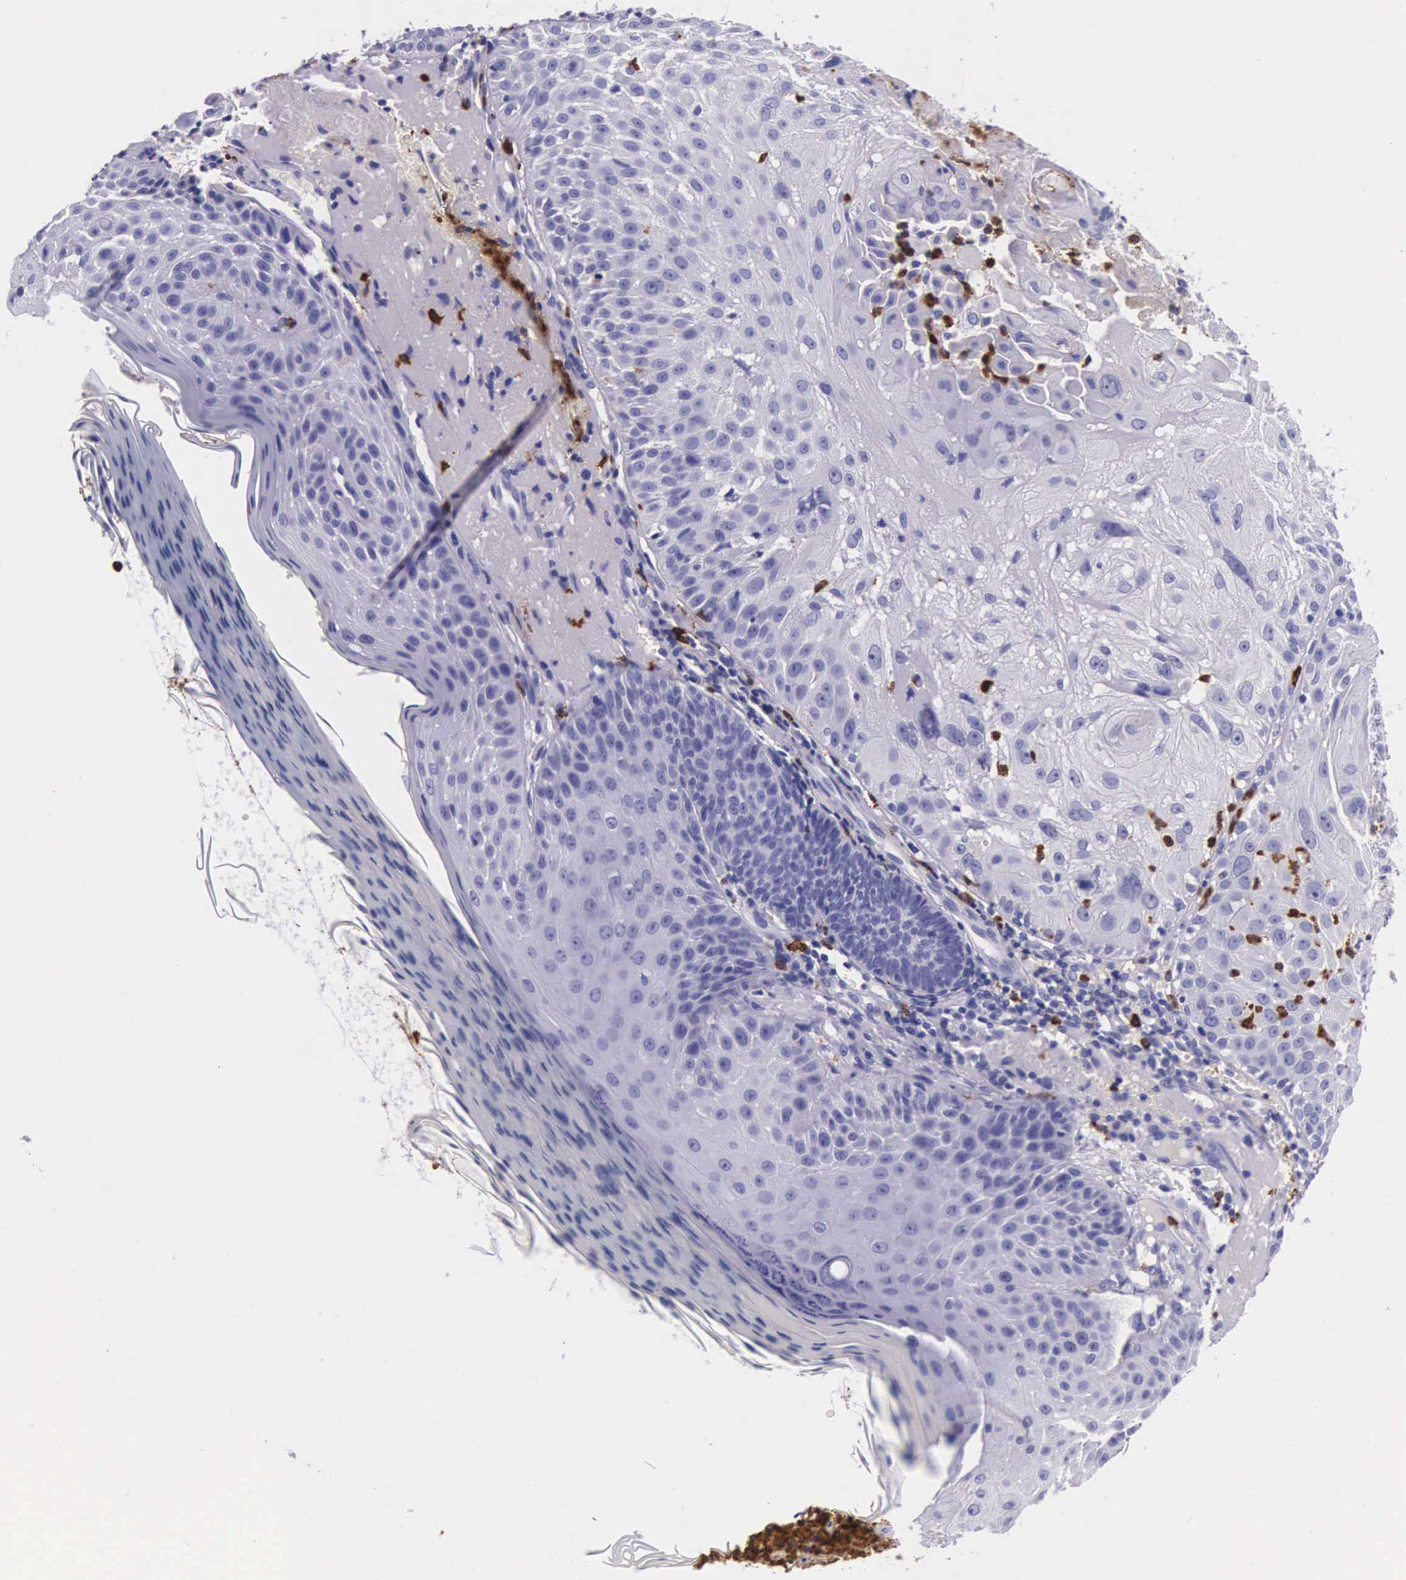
{"staining": {"intensity": "negative", "quantity": "none", "location": "none"}, "tissue": "skin cancer", "cell_type": "Tumor cells", "image_type": "cancer", "snomed": [{"axis": "morphology", "description": "Squamous cell carcinoma, NOS"}, {"axis": "topography", "description": "Skin"}], "caption": "High magnification brightfield microscopy of squamous cell carcinoma (skin) stained with DAB (brown) and counterstained with hematoxylin (blue): tumor cells show no significant positivity. (IHC, brightfield microscopy, high magnification).", "gene": "FCN1", "patient": {"sex": "female", "age": 89}}